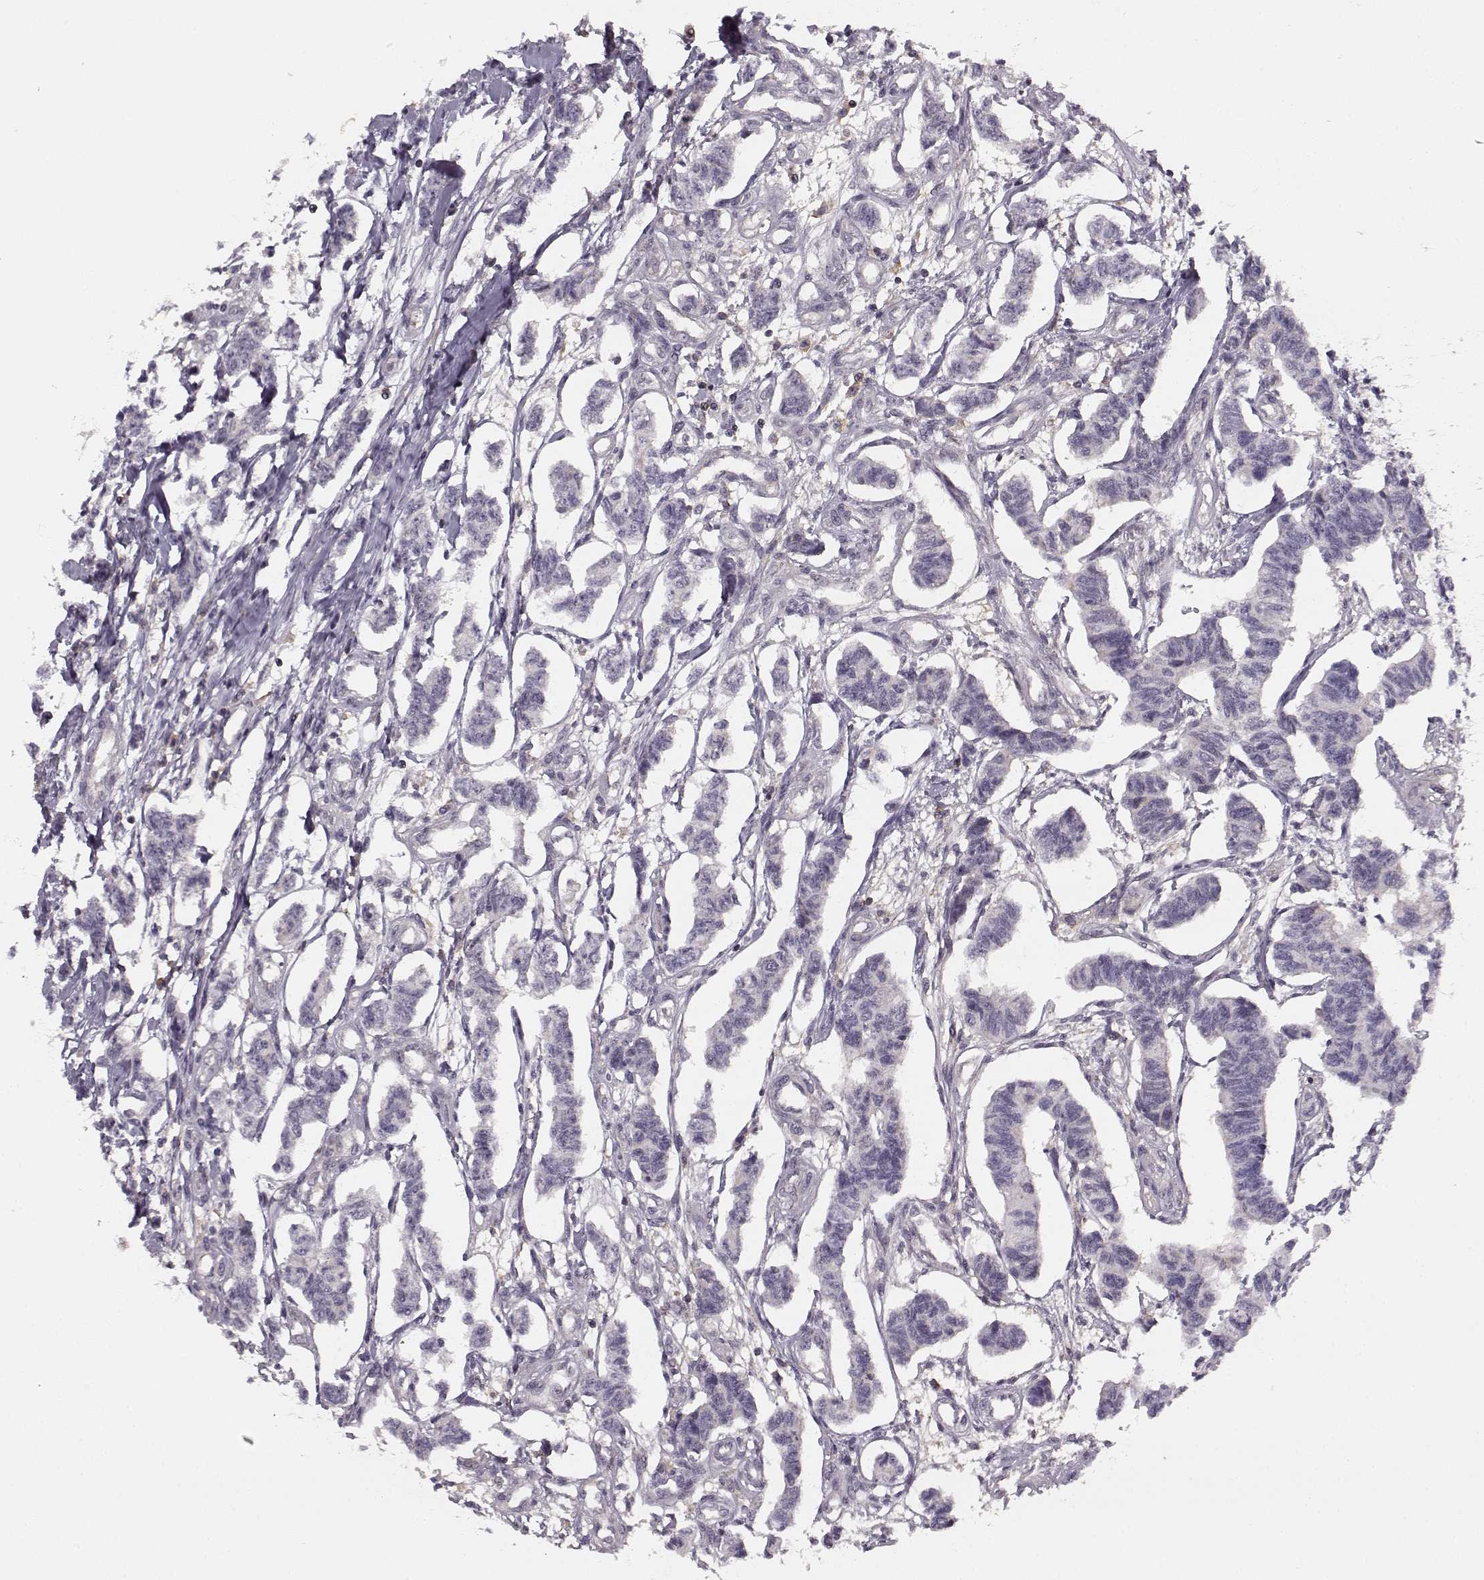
{"staining": {"intensity": "negative", "quantity": "none", "location": "none"}, "tissue": "carcinoid", "cell_type": "Tumor cells", "image_type": "cancer", "snomed": [{"axis": "morphology", "description": "Carcinoid, malignant, NOS"}, {"axis": "topography", "description": "Kidney"}], "caption": "Human carcinoid (malignant) stained for a protein using IHC displays no expression in tumor cells.", "gene": "MFSD1", "patient": {"sex": "female", "age": 41}}